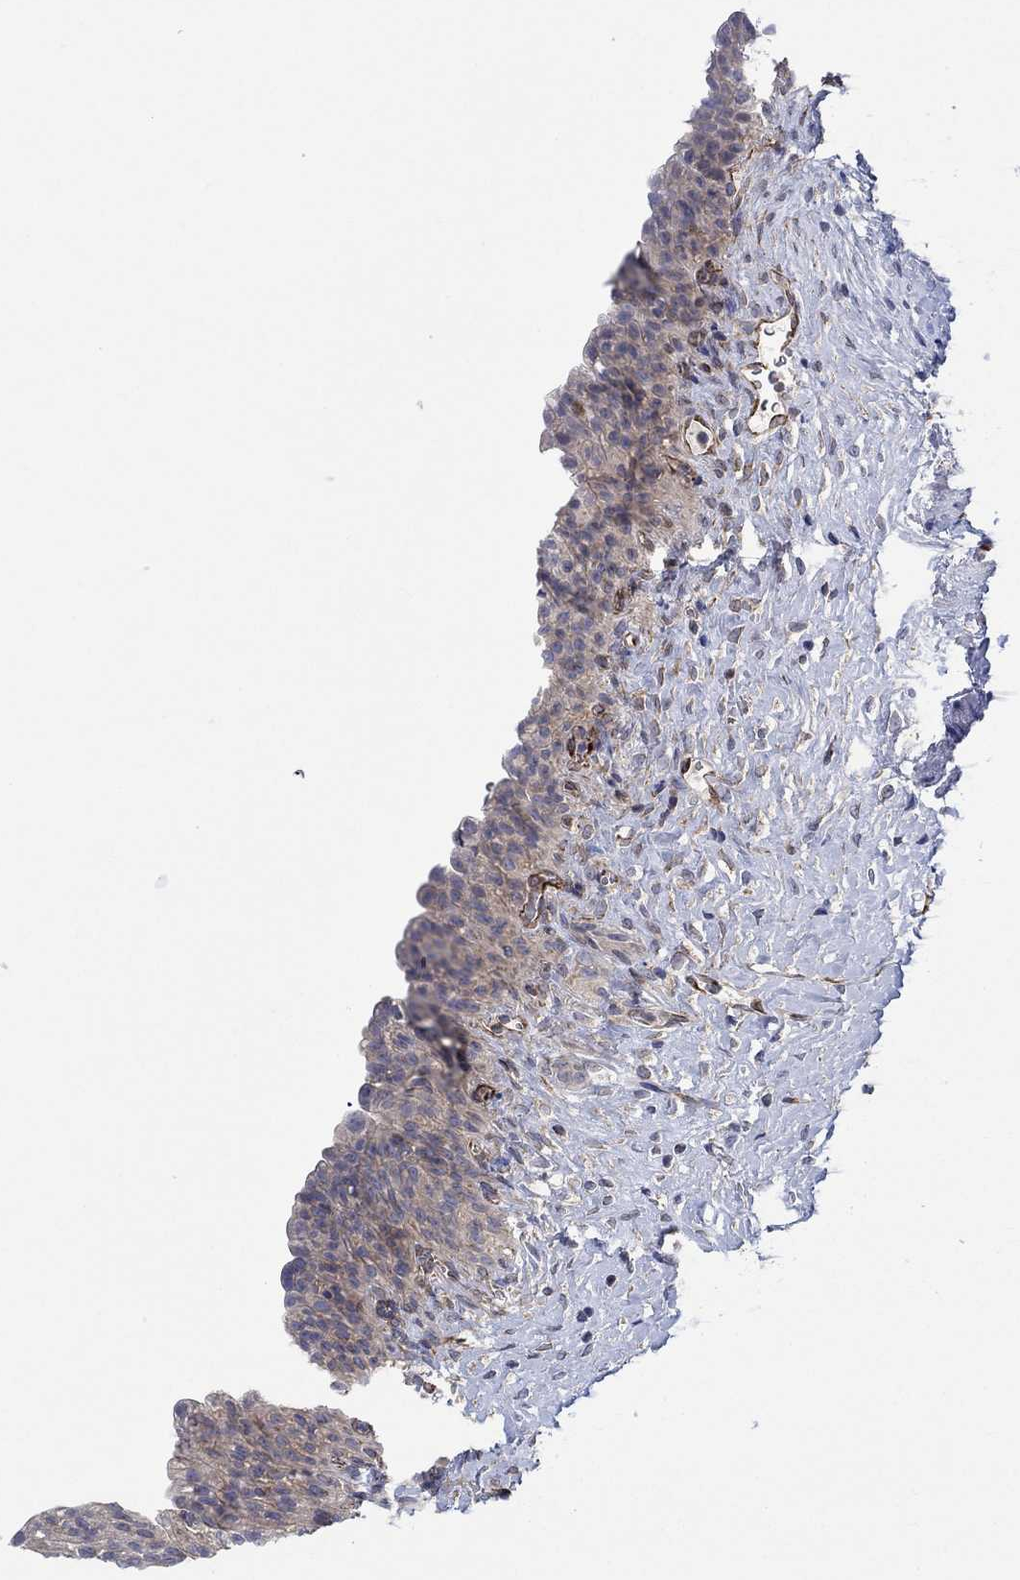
{"staining": {"intensity": "weak", "quantity": "<25%", "location": "cytoplasmic/membranous"}, "tissue": "urinary bladder", "cell_type": "Urothelial cells", "image_type": "normal", "snomed": [{"axis": "morphology", "description": "Normal tissue, NOS"}, {"axis": "topography", "description": "Urinary bladder"}], "caption": "A micrograph of urinary bladder stained for a protein shows no brown staining in urothelial cells.", "gene": "CAMK1D", "patient": {"sex": "male", "age": 76}}